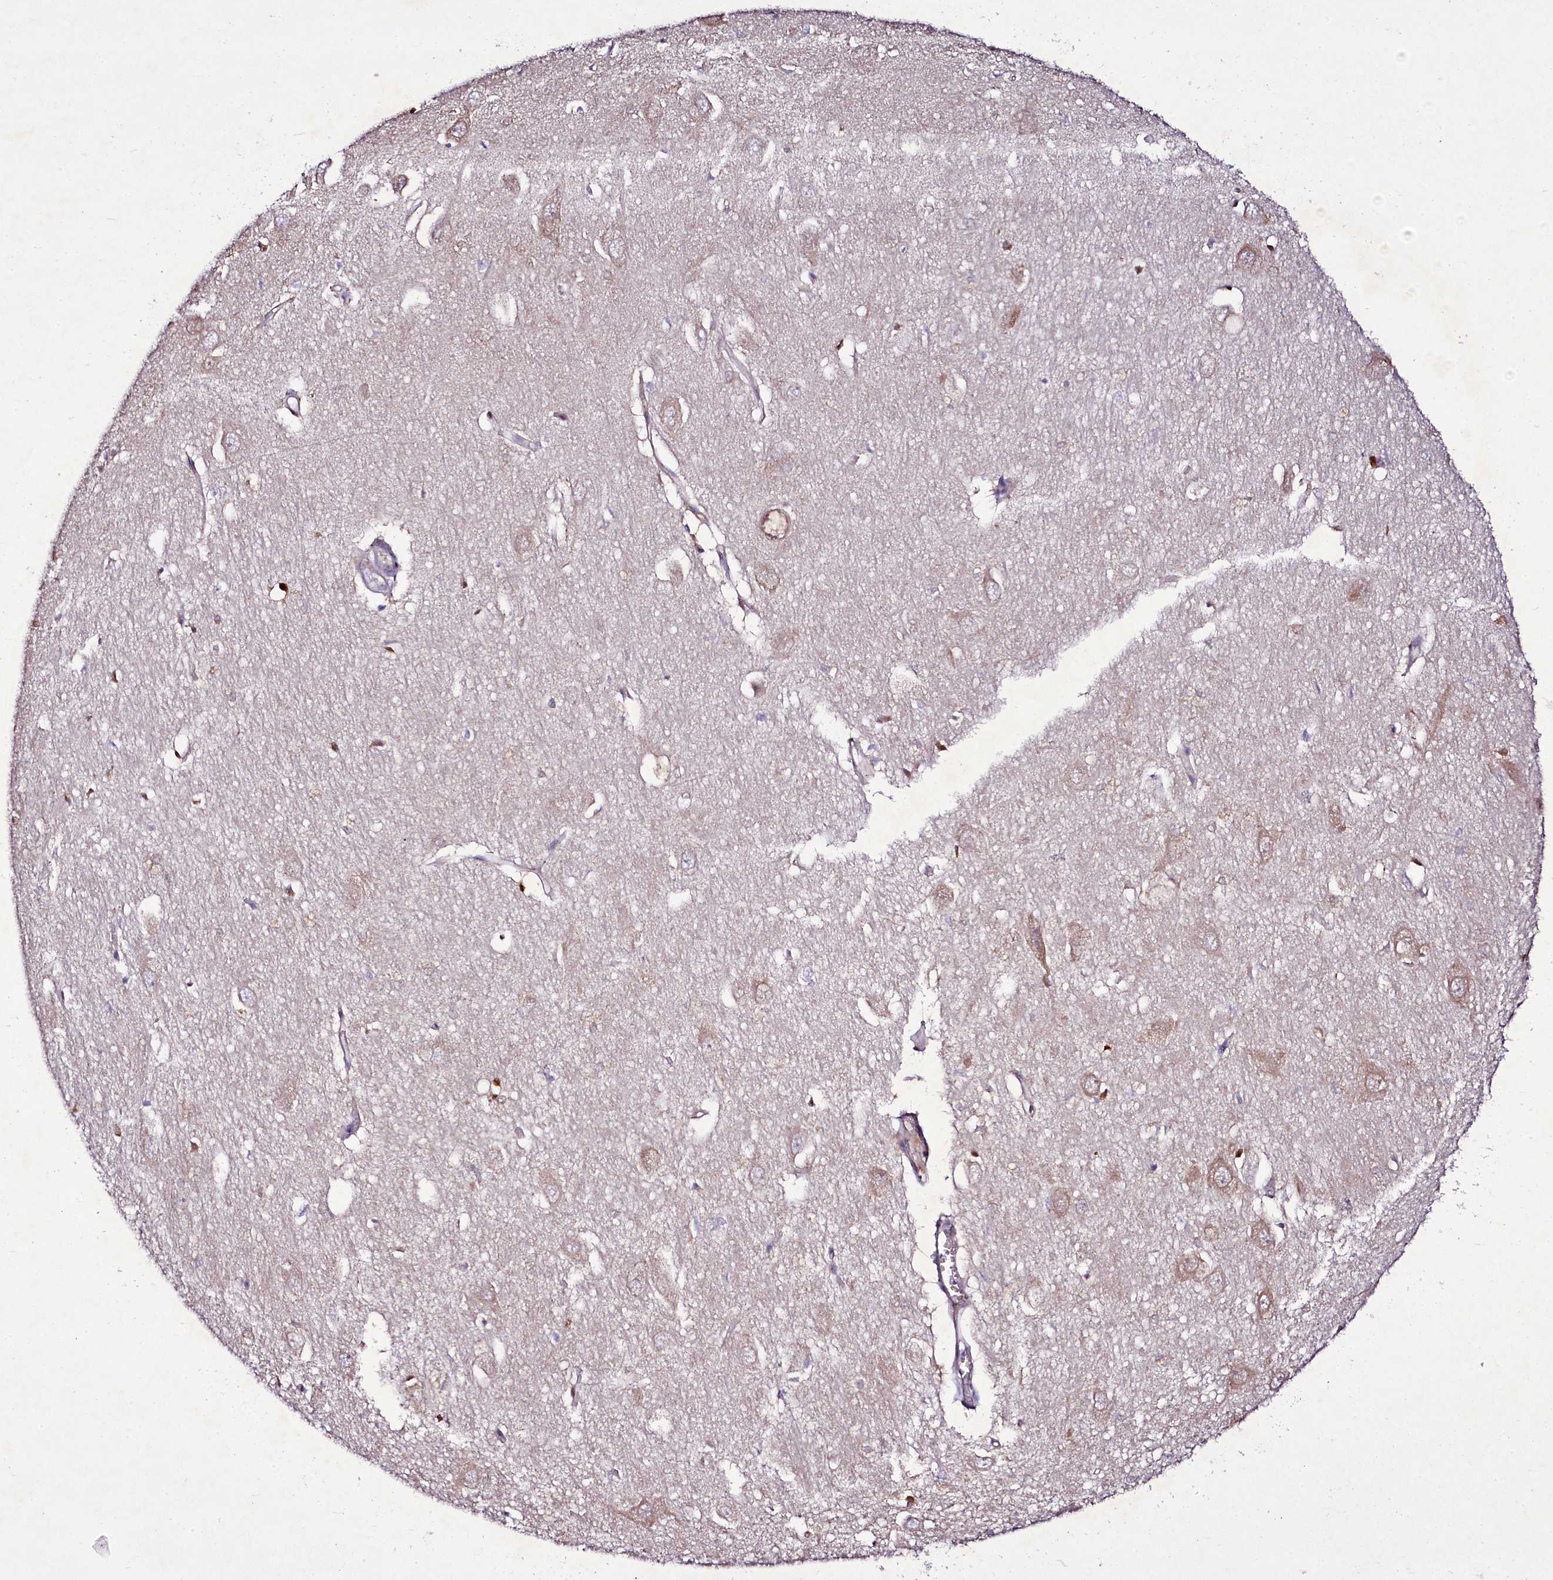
{"staining": {"intensity": "negative", "quantity": "none", "location": "none"}, "tissue": "hippocampus", "cell_type": "Glial cells", "image_type": "normal", "snomed": [{"axis": "morphology", "description": "Normal tissue, NOS"}, {"axis": "topography", "description": "Hippocampus"}], "caption": "Glial cells are negative for brown protein staining in benign hippocampus. (DAB immunohistochemistry (IHC) visualized using brightfield microscopy, high magnification).", "gene": "ZC3H12C", "patient": {"sex": "female", "age": 64}}